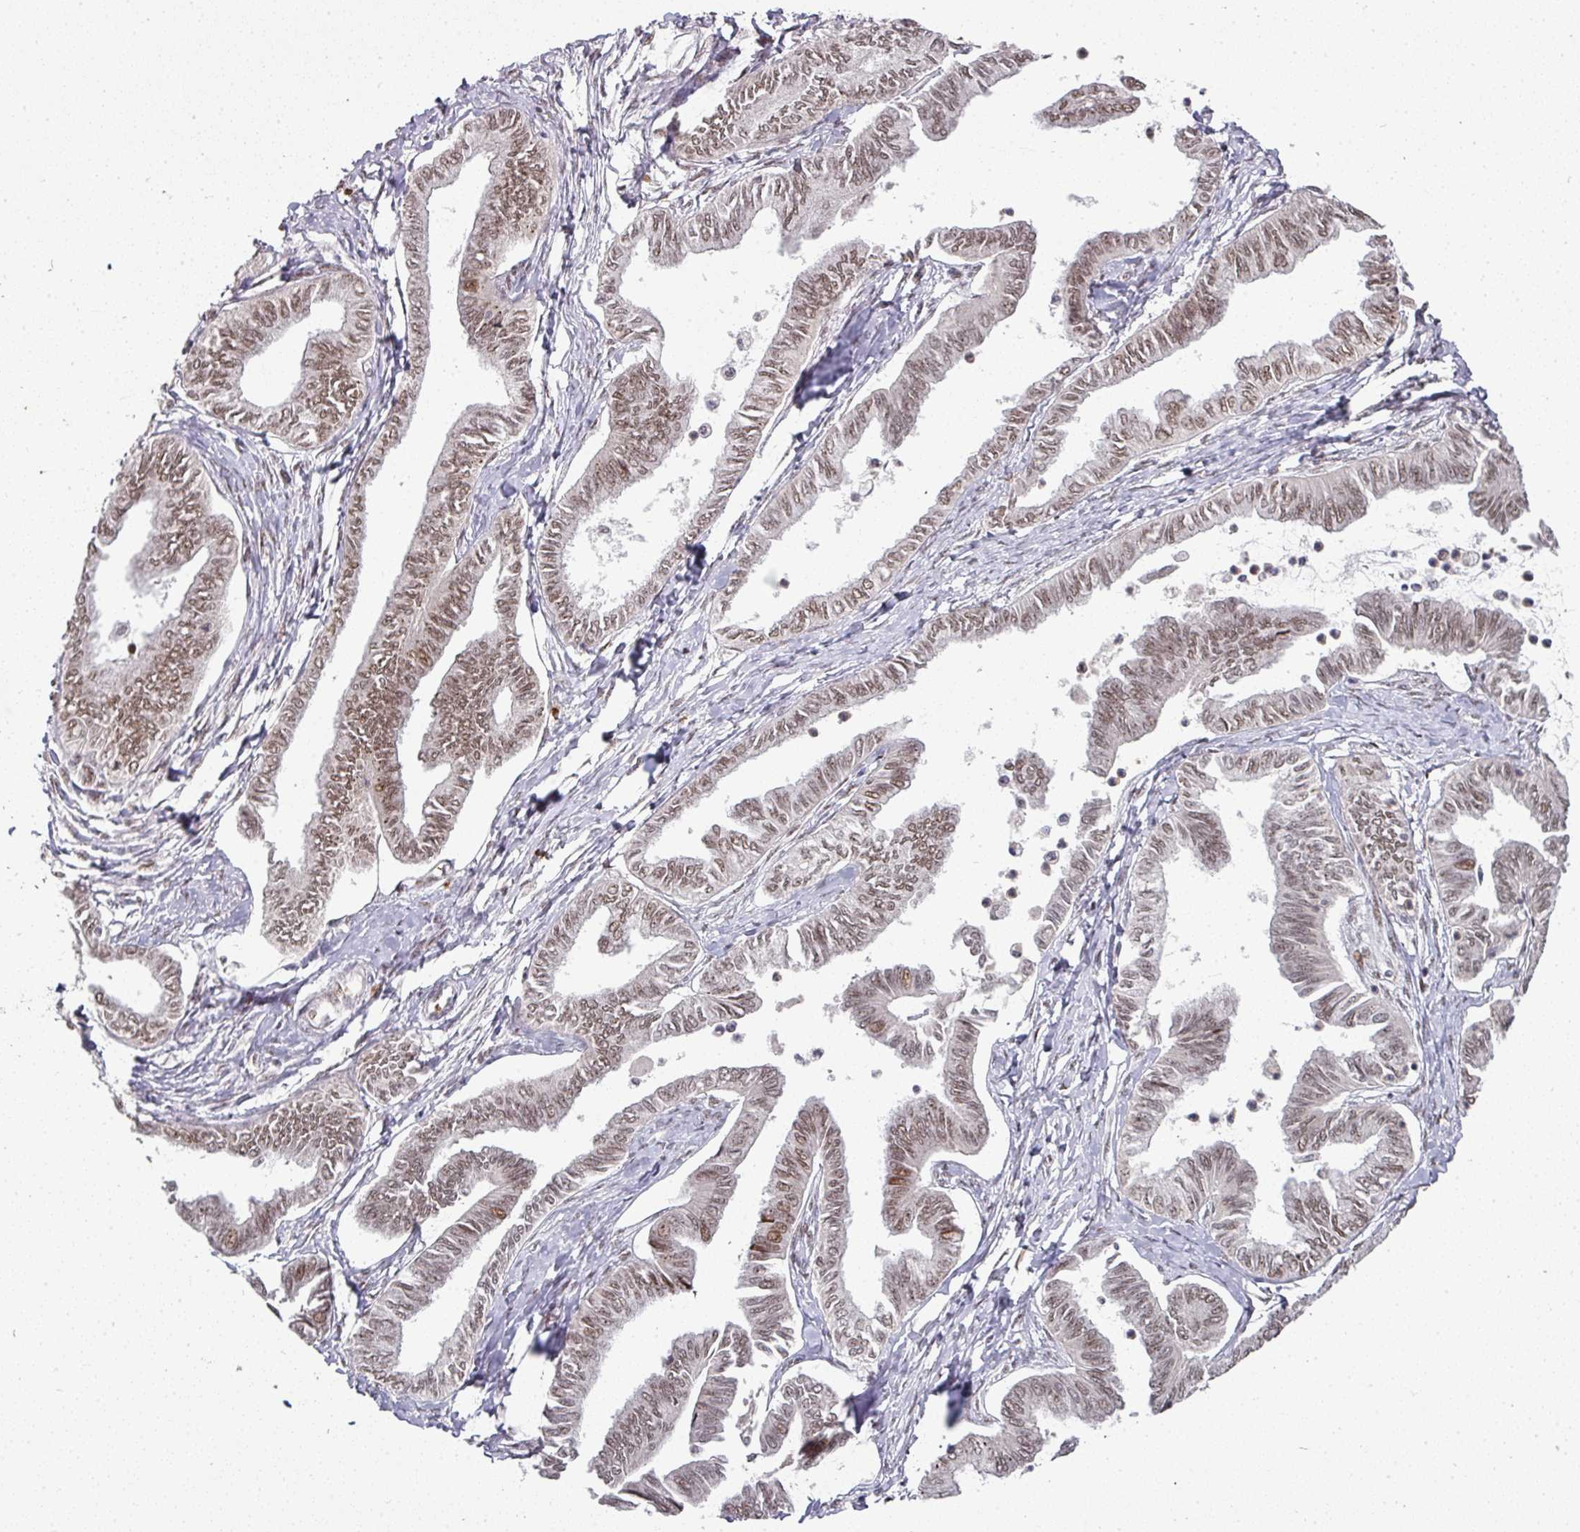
{"staining": {"intensity": "moderate", "quantity": "25%-75%", "location": "nuclear"}, "tissue": "ovarian cancer", "cell_type": "Tumor cells", "image_type": "cancer", "snomed": [{"axis": "morphology", "description": "Carcinoma, endometroid"}, {"axis": "topography", "description": "Ovary"}], "caption": "This image shows immunohistochemistry (IHC) staining of human ovarian cancer (endometroid carcinoma), with medium moderate nuclear positivity in about 25%-75% of tumor cells.", "gene": "NEIL1", "patient": {"sex": "female", "age": 70}}